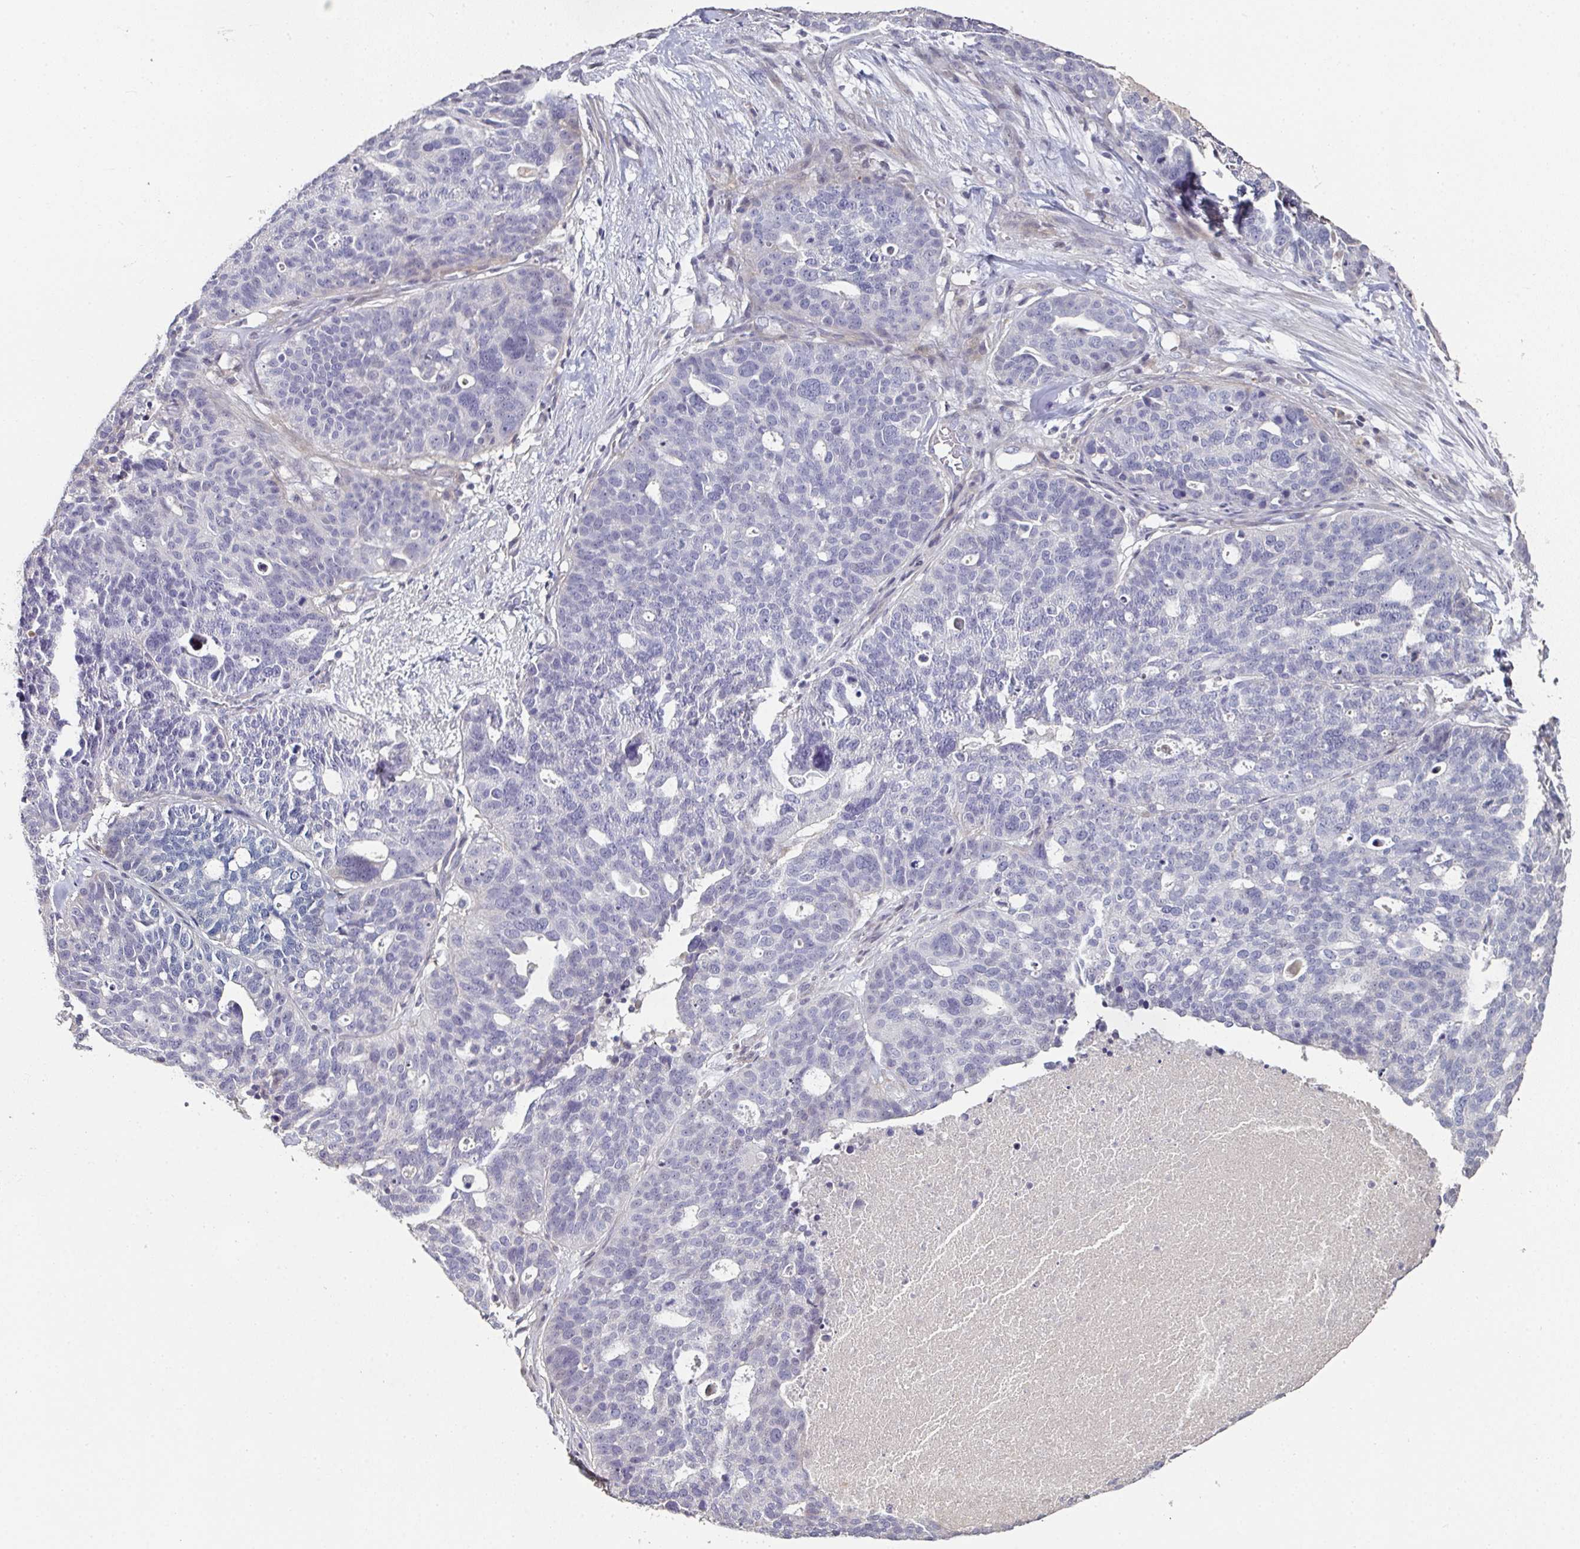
{"staining": {"intensity": "negative", "quantity": "none", "location": "none"}, "tissue": "ovarian cancer", "cell_type": "Tumor cells", "image_type": "cancer", "snomed": [{"axis": "morphology", "description": "Cystadenocarcinoma, serous, NOS"}, {"axis": "topography", "description": "Ovary"}], "caption": "Protein analysis of ovarian cancer exhibits no significant staining in tumor cells.", "gene": "A1CF", "patient": {"sex": "female", "age": 59}}